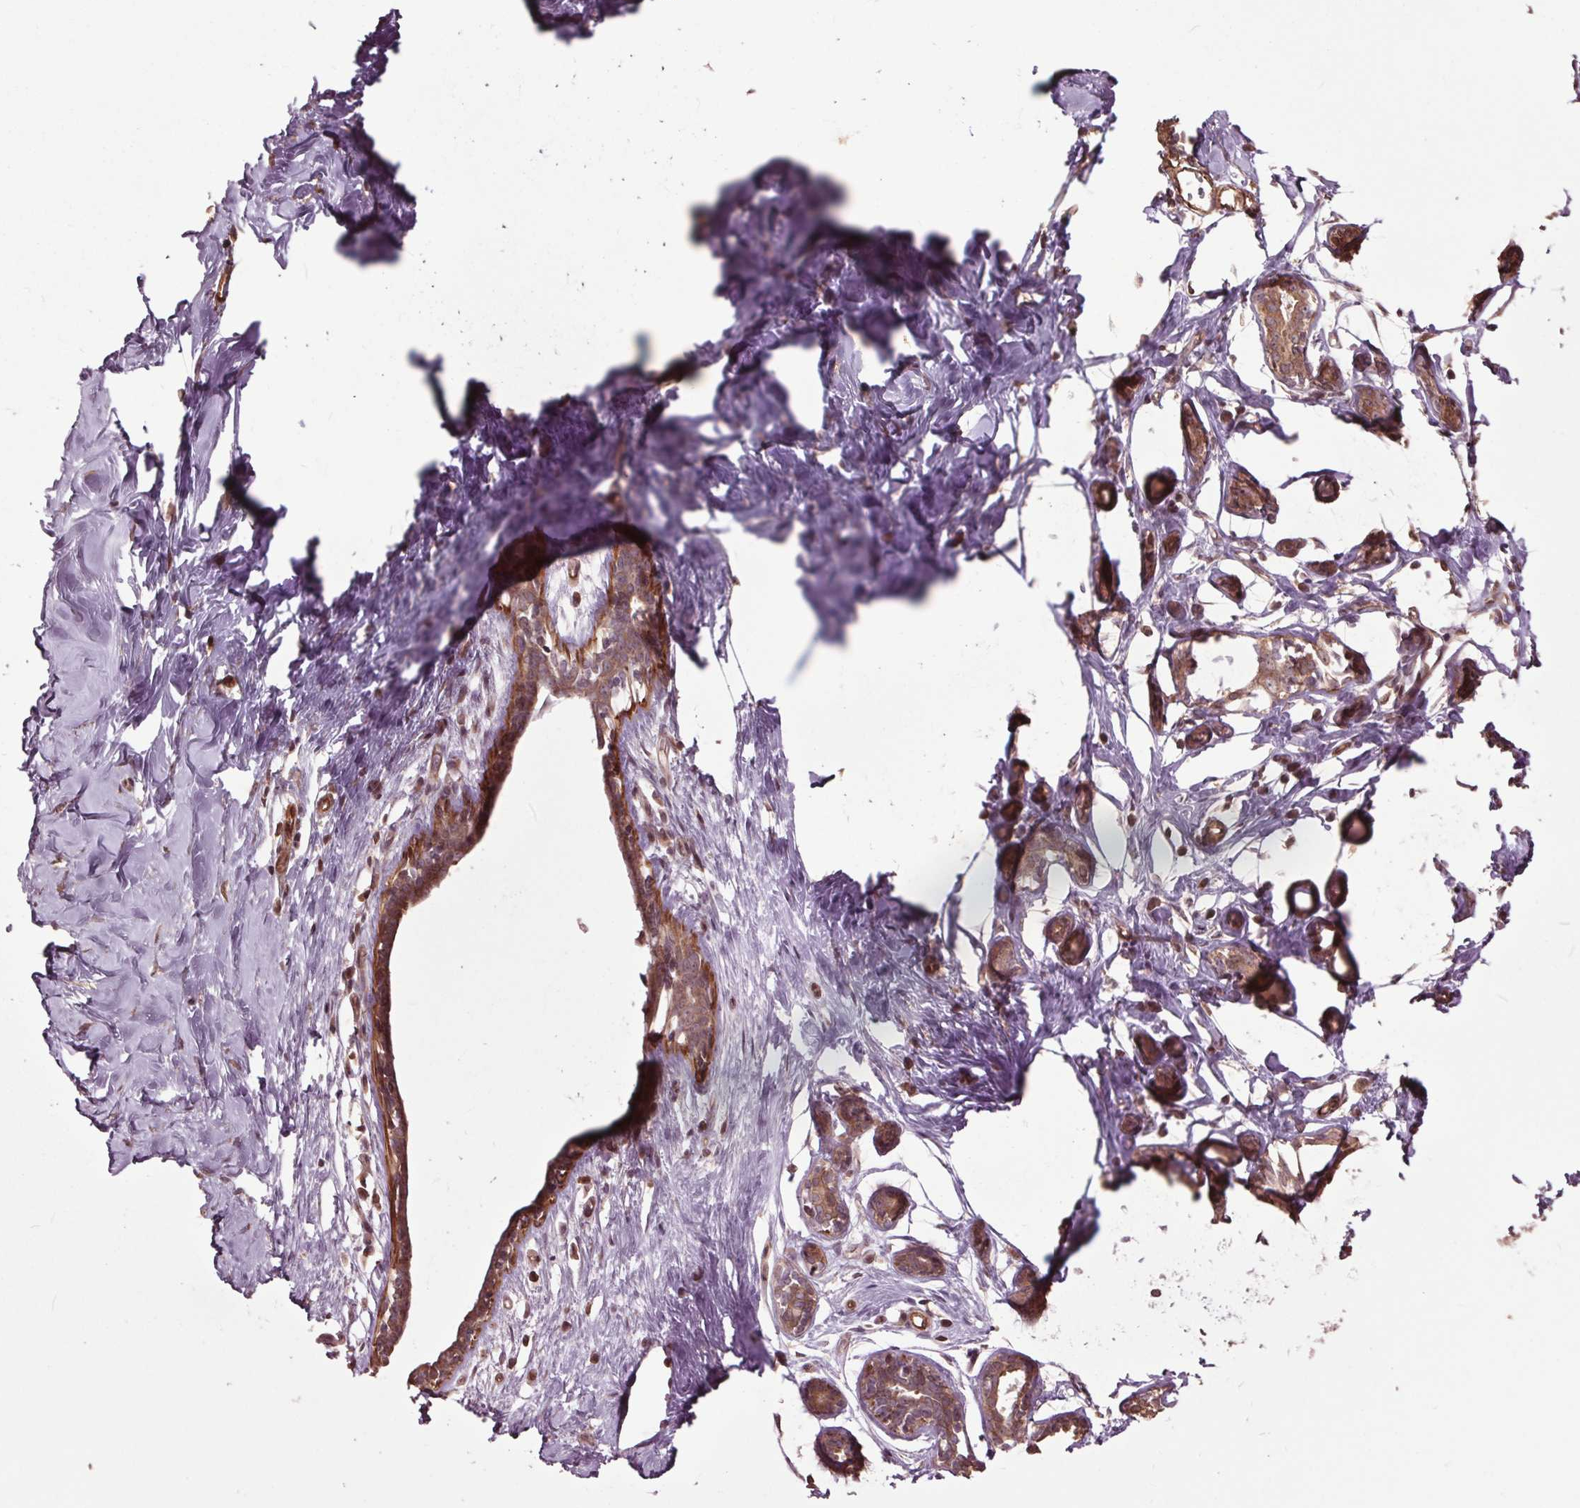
{"staining": {"intensity": "weak", "quantity": ">75%", "location": "cytoplasmic/membranous"}, "tissue": "breast", "cell_type": "Adipocytes", "image_type": "normal", "snomed": [{"axis": "morphology", "description": "Normal tissue, NOS"}, {"axis": "topography", "description": "Breast"}], "caption": "Protein expression analysis of normal human breast reveals weak cytoplasmic/membranous staining in about >75% of adipocytes.", "gene": "CEP95", "patient": {"sex": "female", "age": 27}}